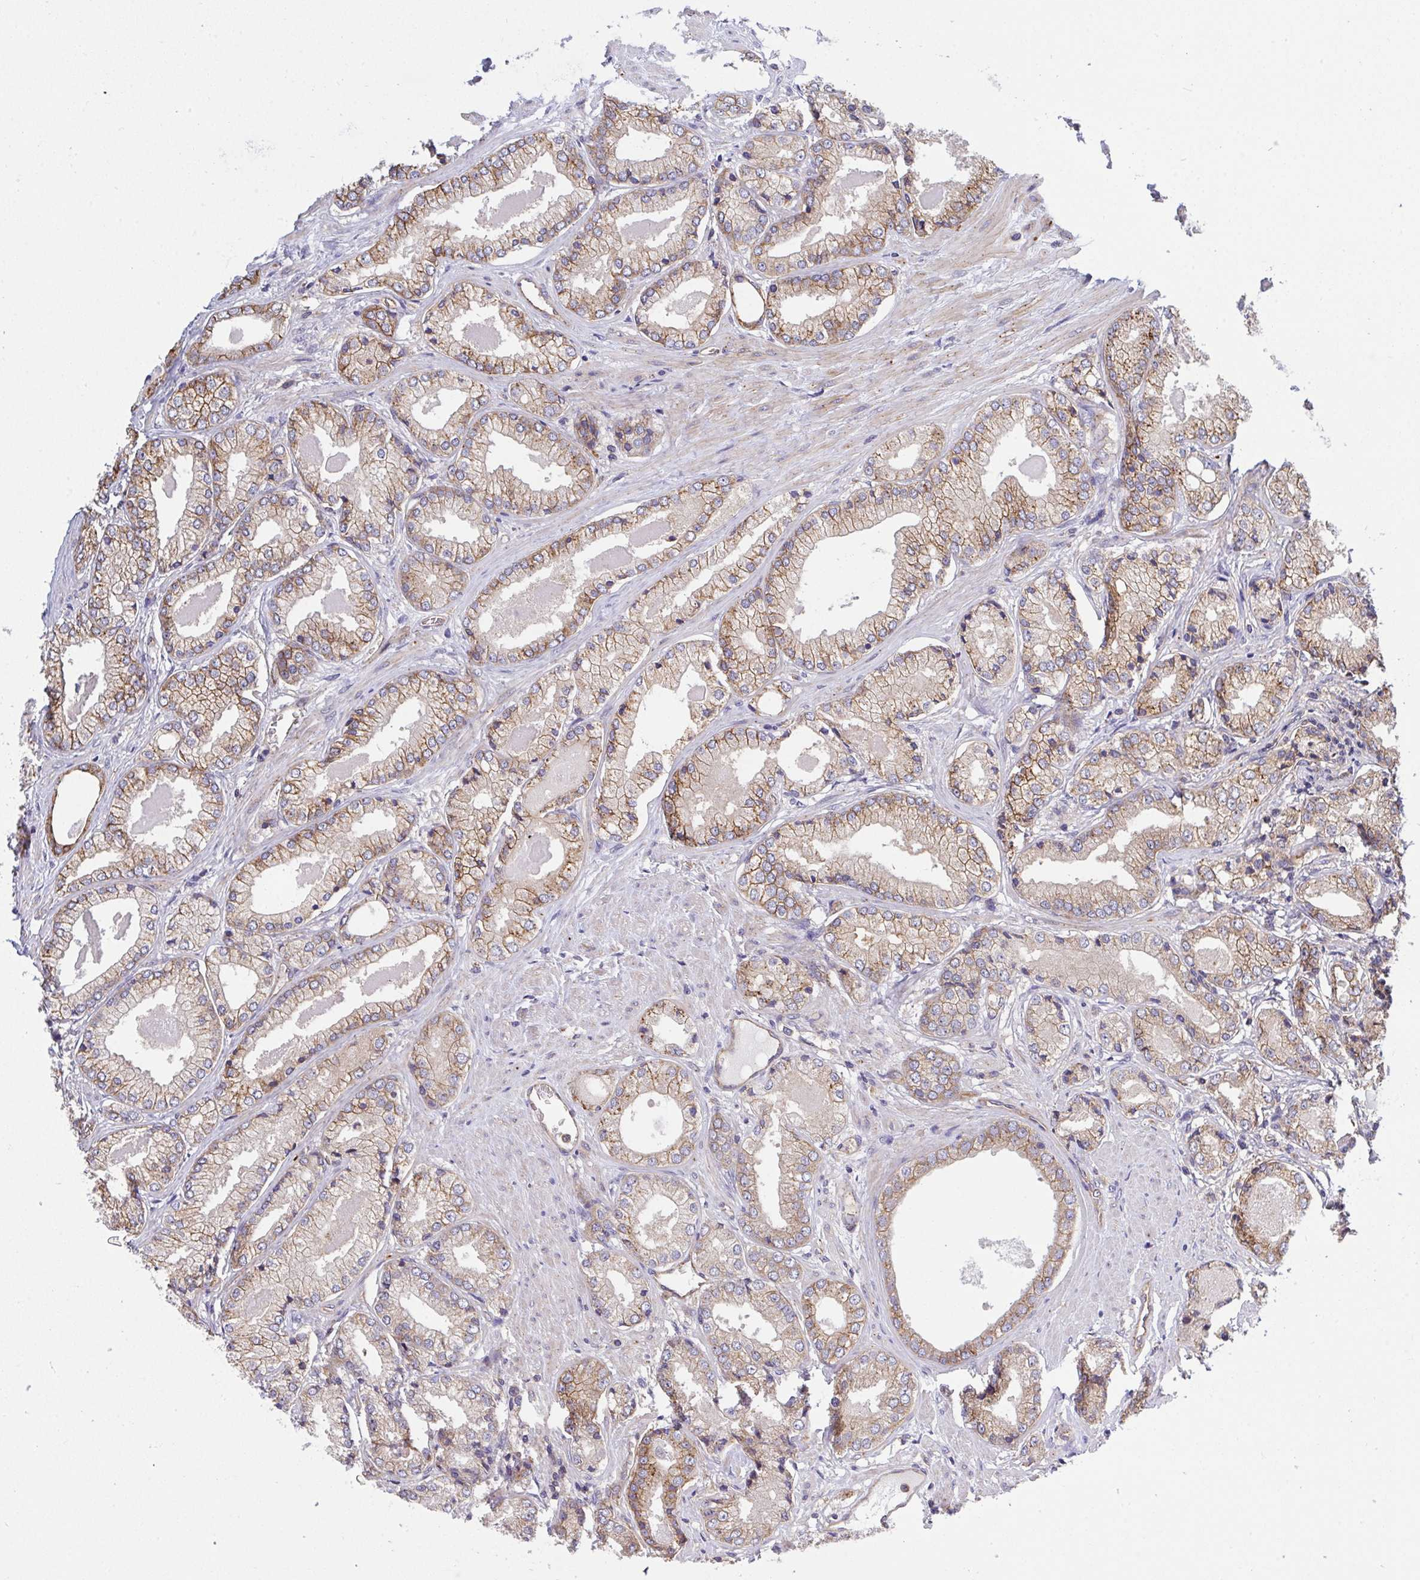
{"staining": {"intensity": "moderate", "quantity": ">75%", "location": "cytoplasmic/membranous"}, "tissue": "prostate cancer", "cell_type": "Tumor cells", "image_type": "cancer", "snomed": [{"axis": "morphology", "description": "Adenocarcinoma, NOS"}, {"axis": "morphology", "description": "Adenocarcinoma, Low grade"}, {"axis": "topography", "description": "Prostate"}], "caption": "Adenocarcinoma (prostate) was stained to show a protein in brown. There is medium levels of moderate cytoplasmic/membranous staining in approximately >75% of tumor cells. (Stains: DAB (3,3'-diaminobenzidine) in brown, nuclei in blue, Microscopy: brightfield microscopy at high magnification).", "gene": "C4orf36", "patient": {"sex": "male", "age": 68}}